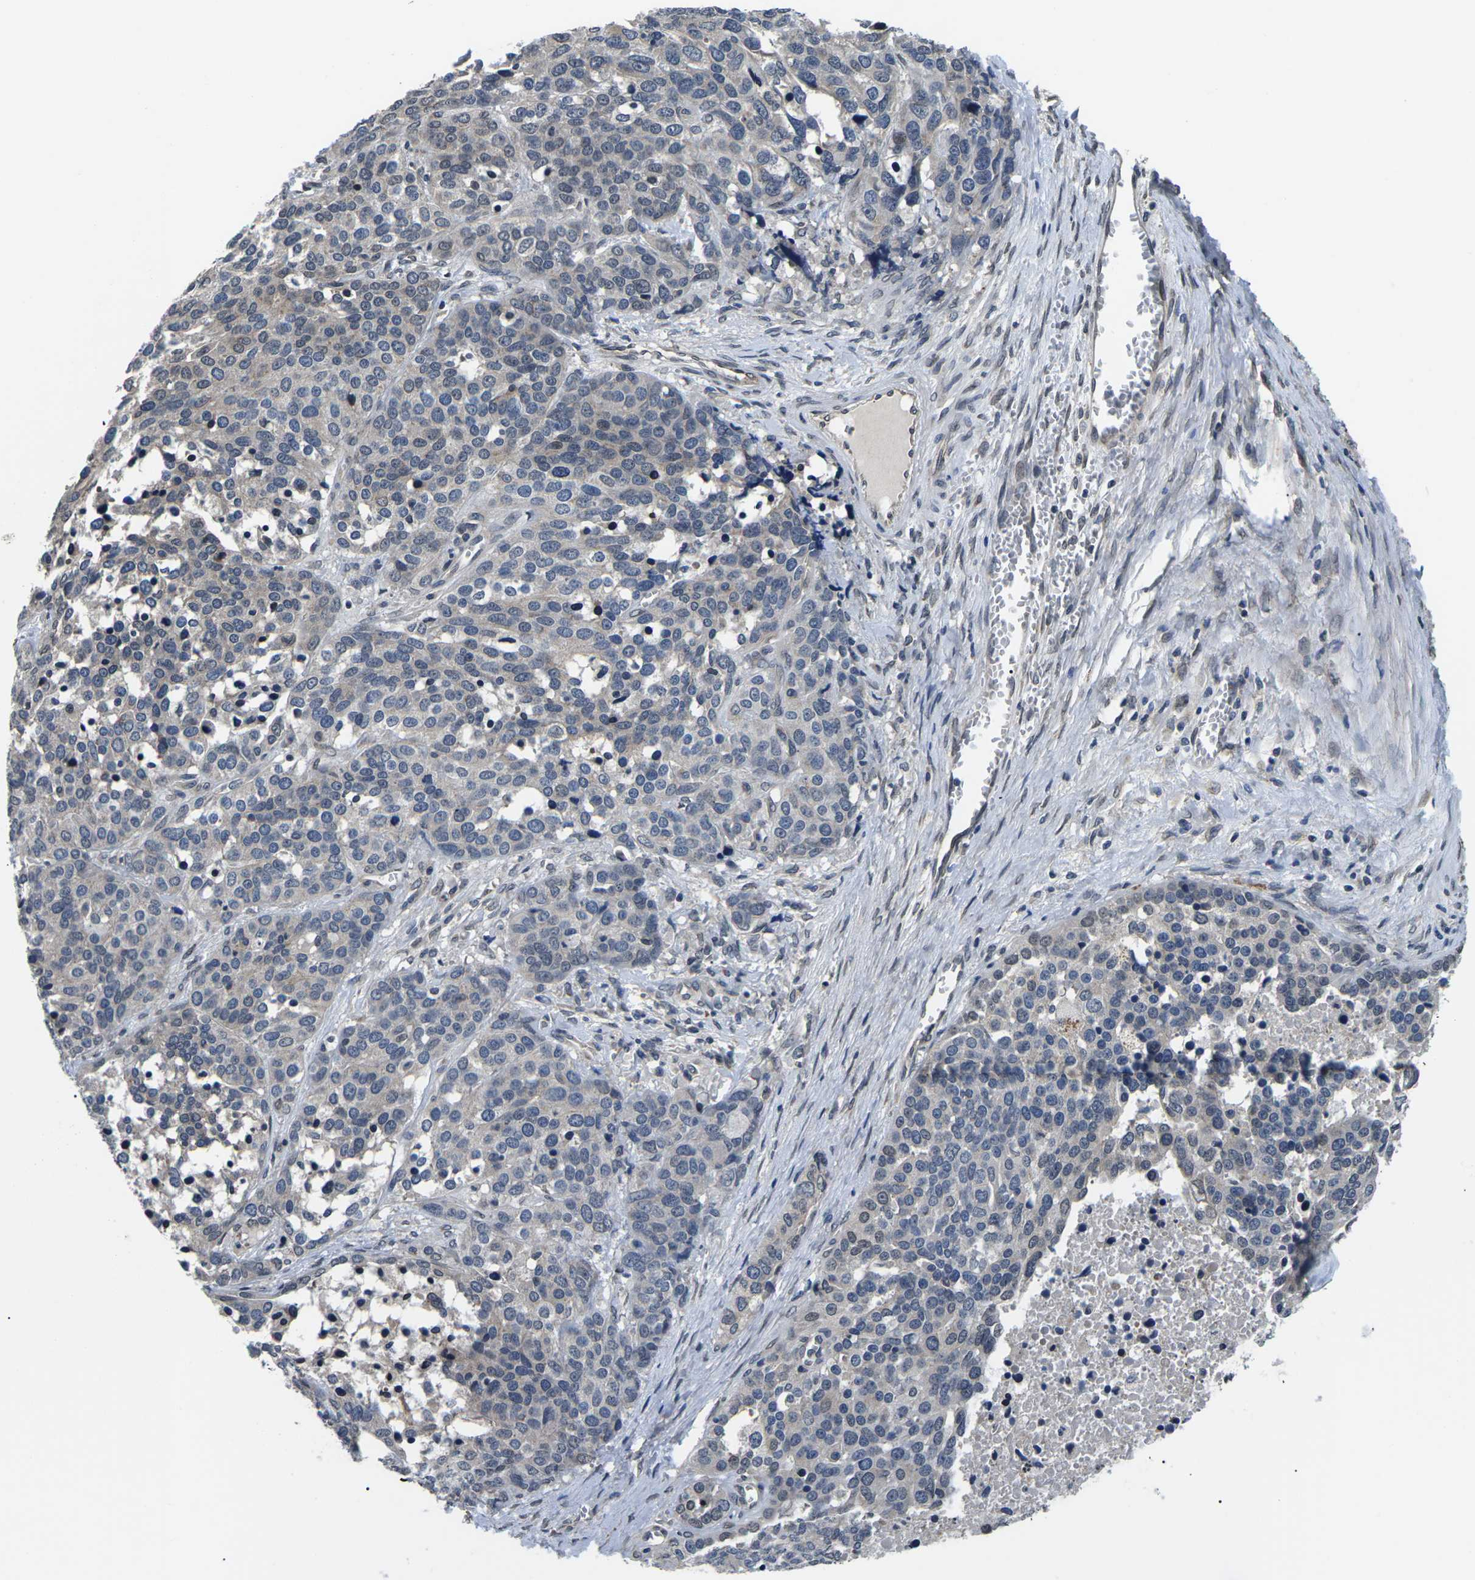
{"staining": {"intensity": "weak", "quantity": "<25%", "location": "nuclear"}, "tissue": "ovarian cancer", "cell_type": "Tumor cells", "image_type": "cancer", "snomed": [{"axis": "morphology", "description": "Cystadenocarcinoma, serous, NOS"}, {"axis": "topography", "description": "Ovary"}], "caption": "A histopathology image of human ovarian cancer is negative for staining in tumor cells.", "gene": "SNX10", "patient": {"sex": "female", "age": 44}}